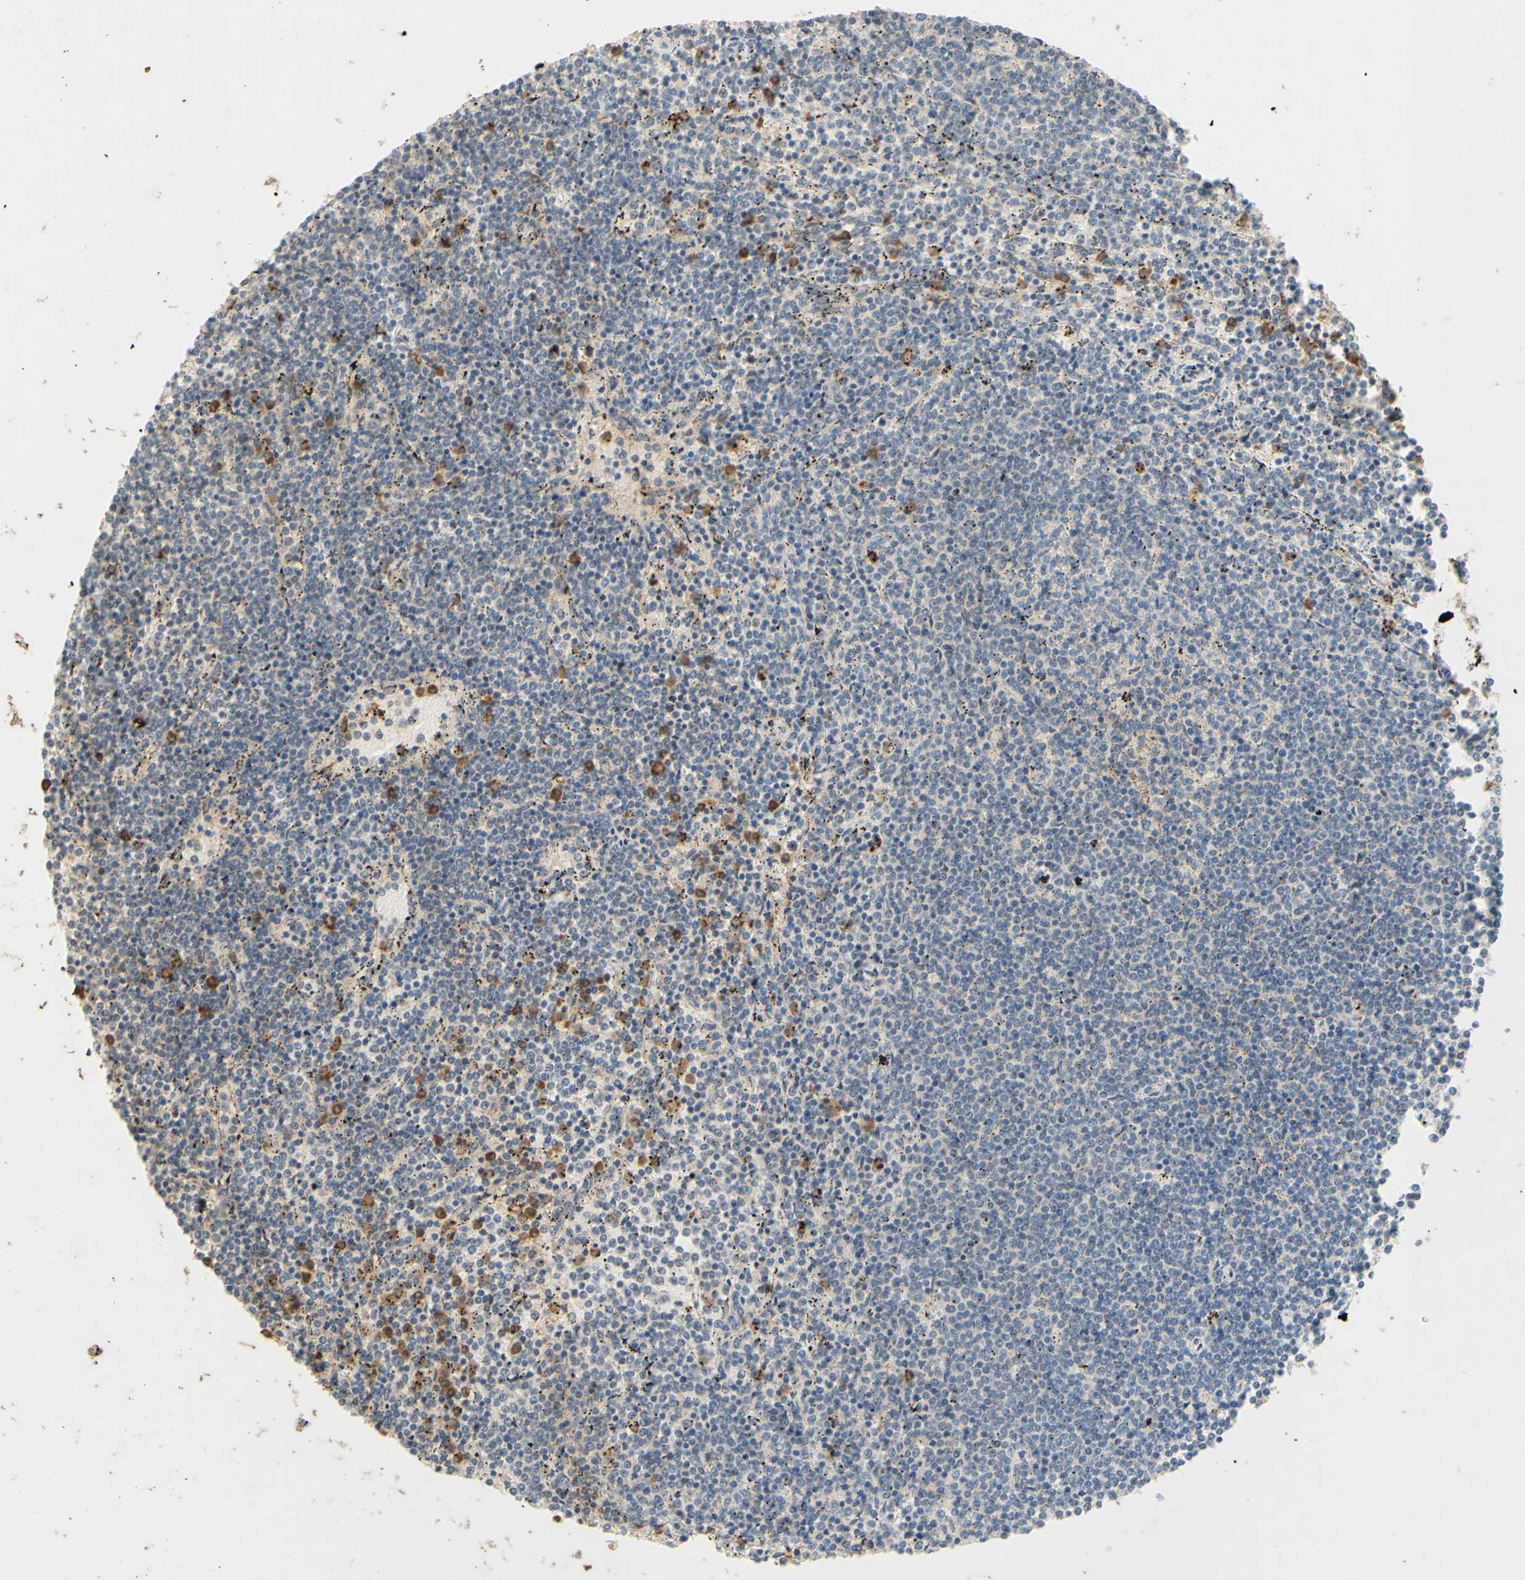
{"staining": {"intensity": "weak", "quantity": ">75%", "location": "cytoplasmic/membranous"}, "tissue": "lymphoma", "cell_type": "Tumor cells", "image_type": "cancer", "snomed": [{"axis": "morphology", "description": "Malignant lymphoma, non-Hodgkin's type, Low grade"}, {"axis": "topography", "description": "Spleen"}], "caption": "Protein staining shows weak cytoplasmic/membranous expression in about >75% of tumor cells in lymphoma. (IHC, brightfield microscopy, high magnification).", "gene": "GATA1", "patient": {"sex": "female", "age": 50}}